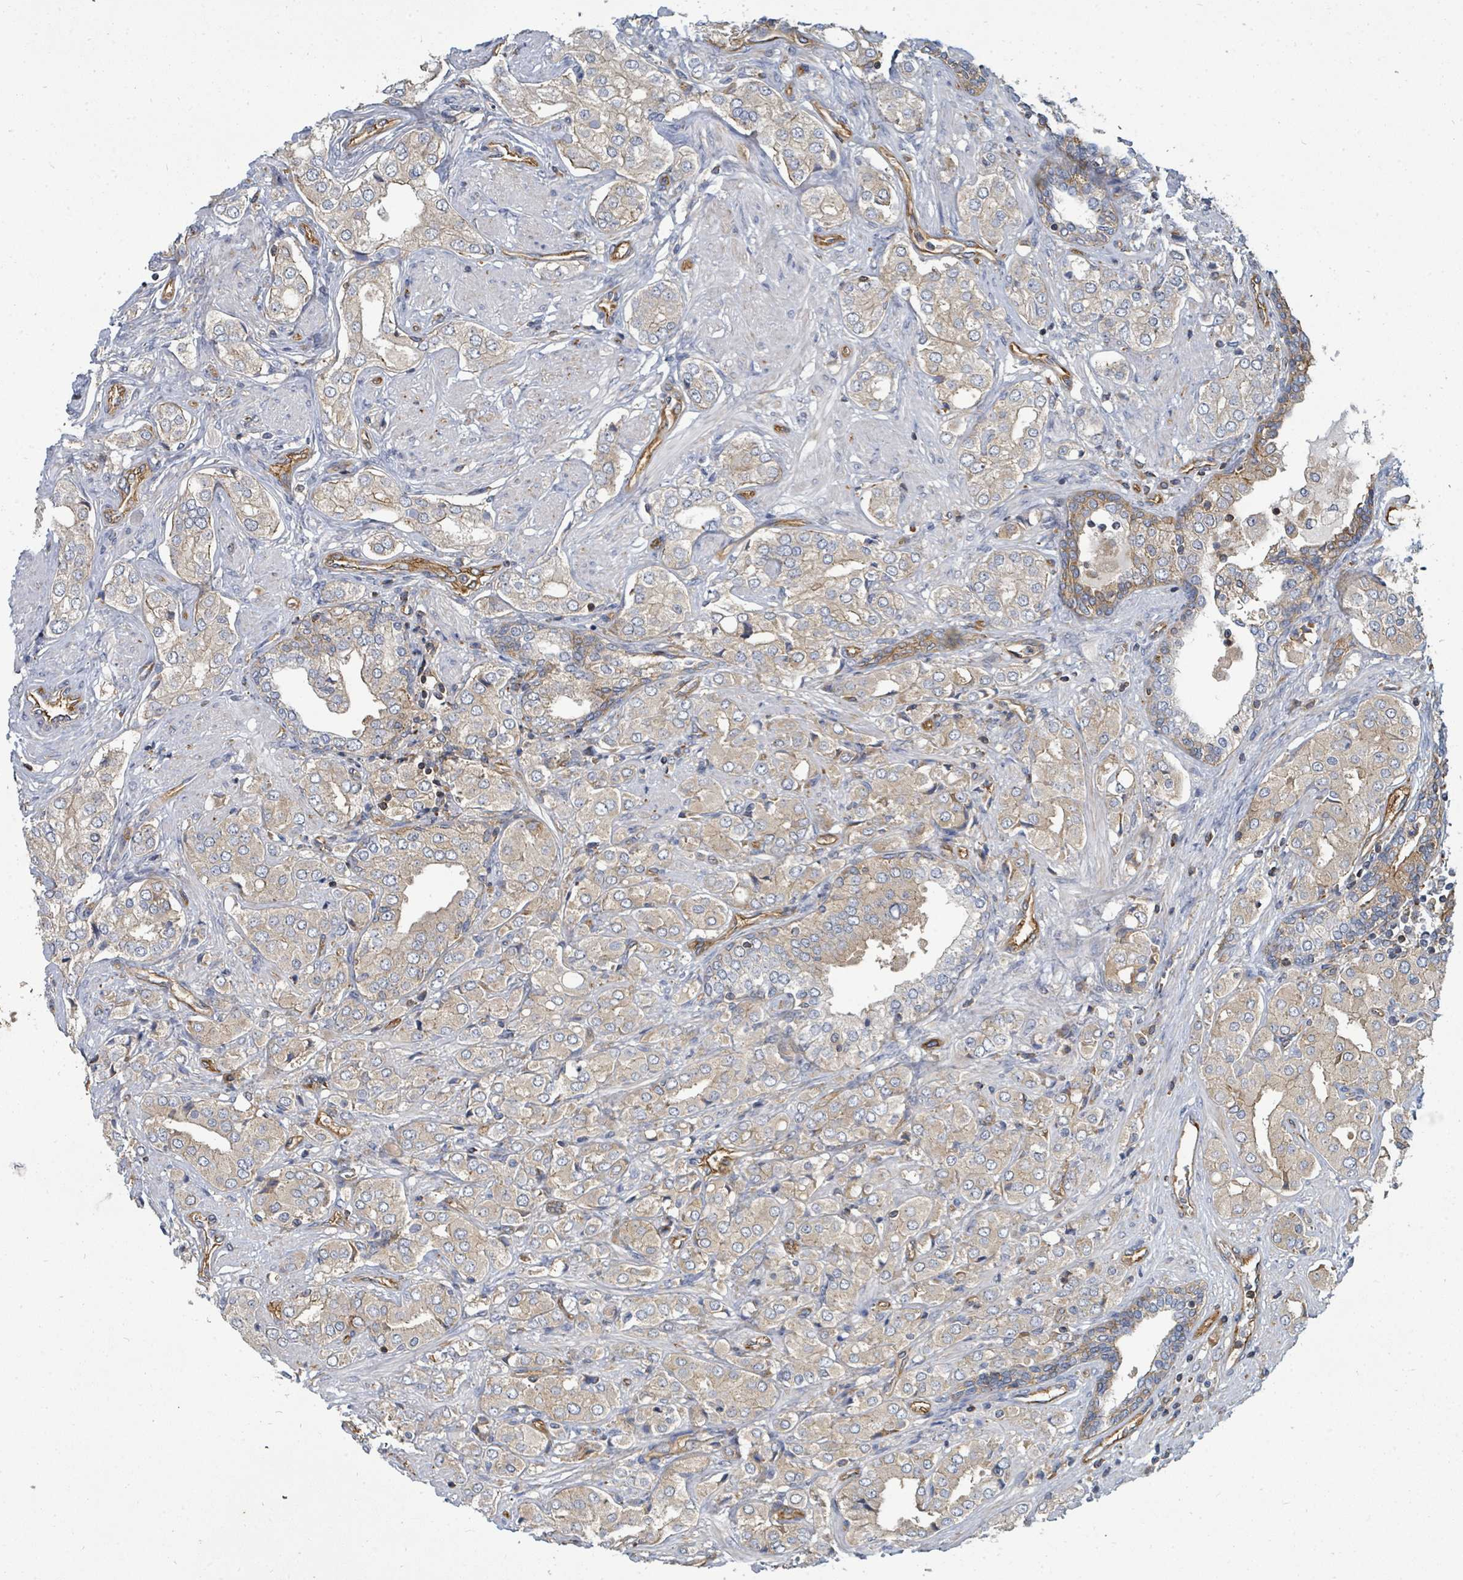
{"staining": {"intensity": "moderate", "quantity": "25%-75%", "location": "cytoplasmic/membranous"}, "tissue": "prostate cancer", "cell_type": "Tumor cells", "image_type": "cancer", "snomed": [{"axis": "morphology", "description": "Adenocarcinoma, High grade"}, {"axis": "topography", "description": "Prostate"}], "caption": "Immunohistochemistry (IHC) (DAB (3,3'-diaminobenzidine)) staining of human prostate high-grade adenocarcinoma reveals moderate cytoplasmic/membranous protein staining in about 25%-75% of tumor cells. Nuclei are stained in blue.", "gene": "BOLA2B", "patient": {"sex": "male", "age": 71}}